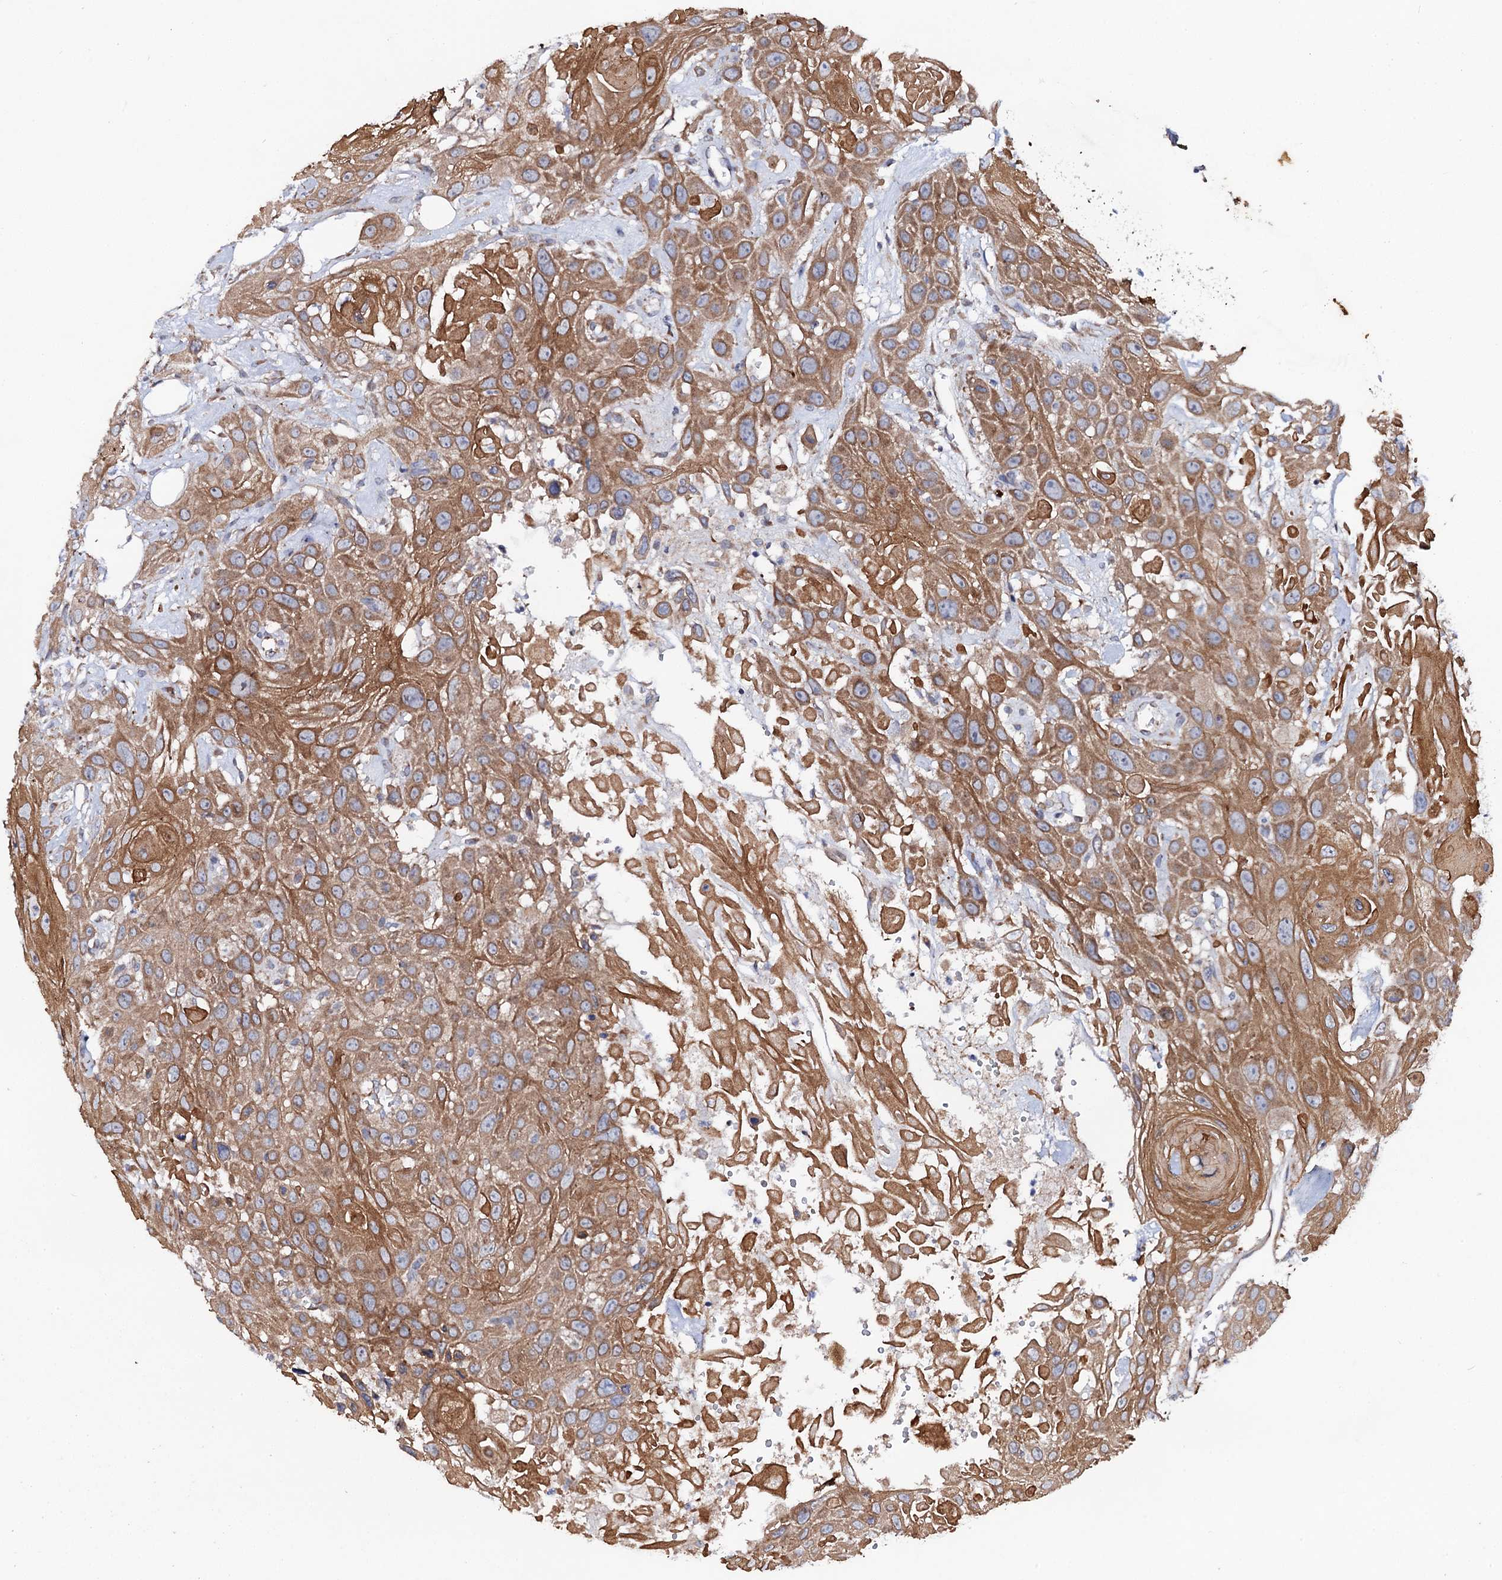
{"staining": {"intensity": "moderate", "quantity": ">75%", "location": "cytoplasmic/membranous"}, "tissue": "head and neck cancer", "cell_type": "Tumor cells", "image_type": "cancer", "snomed": [{"axis": "morphology", "description": "Squamous cell carcinoma, NOS"}, {"axis": "topography", "description": "Head-Neck"}], "caption": "An image of human squamous cell carcinoma (head and neck) stained for a protein exhibits moderate cytoplasmic/membranous brown staining in tumor cells.", "gene": "DYDC1", "patient": {"sex": "male", "age": 81}}